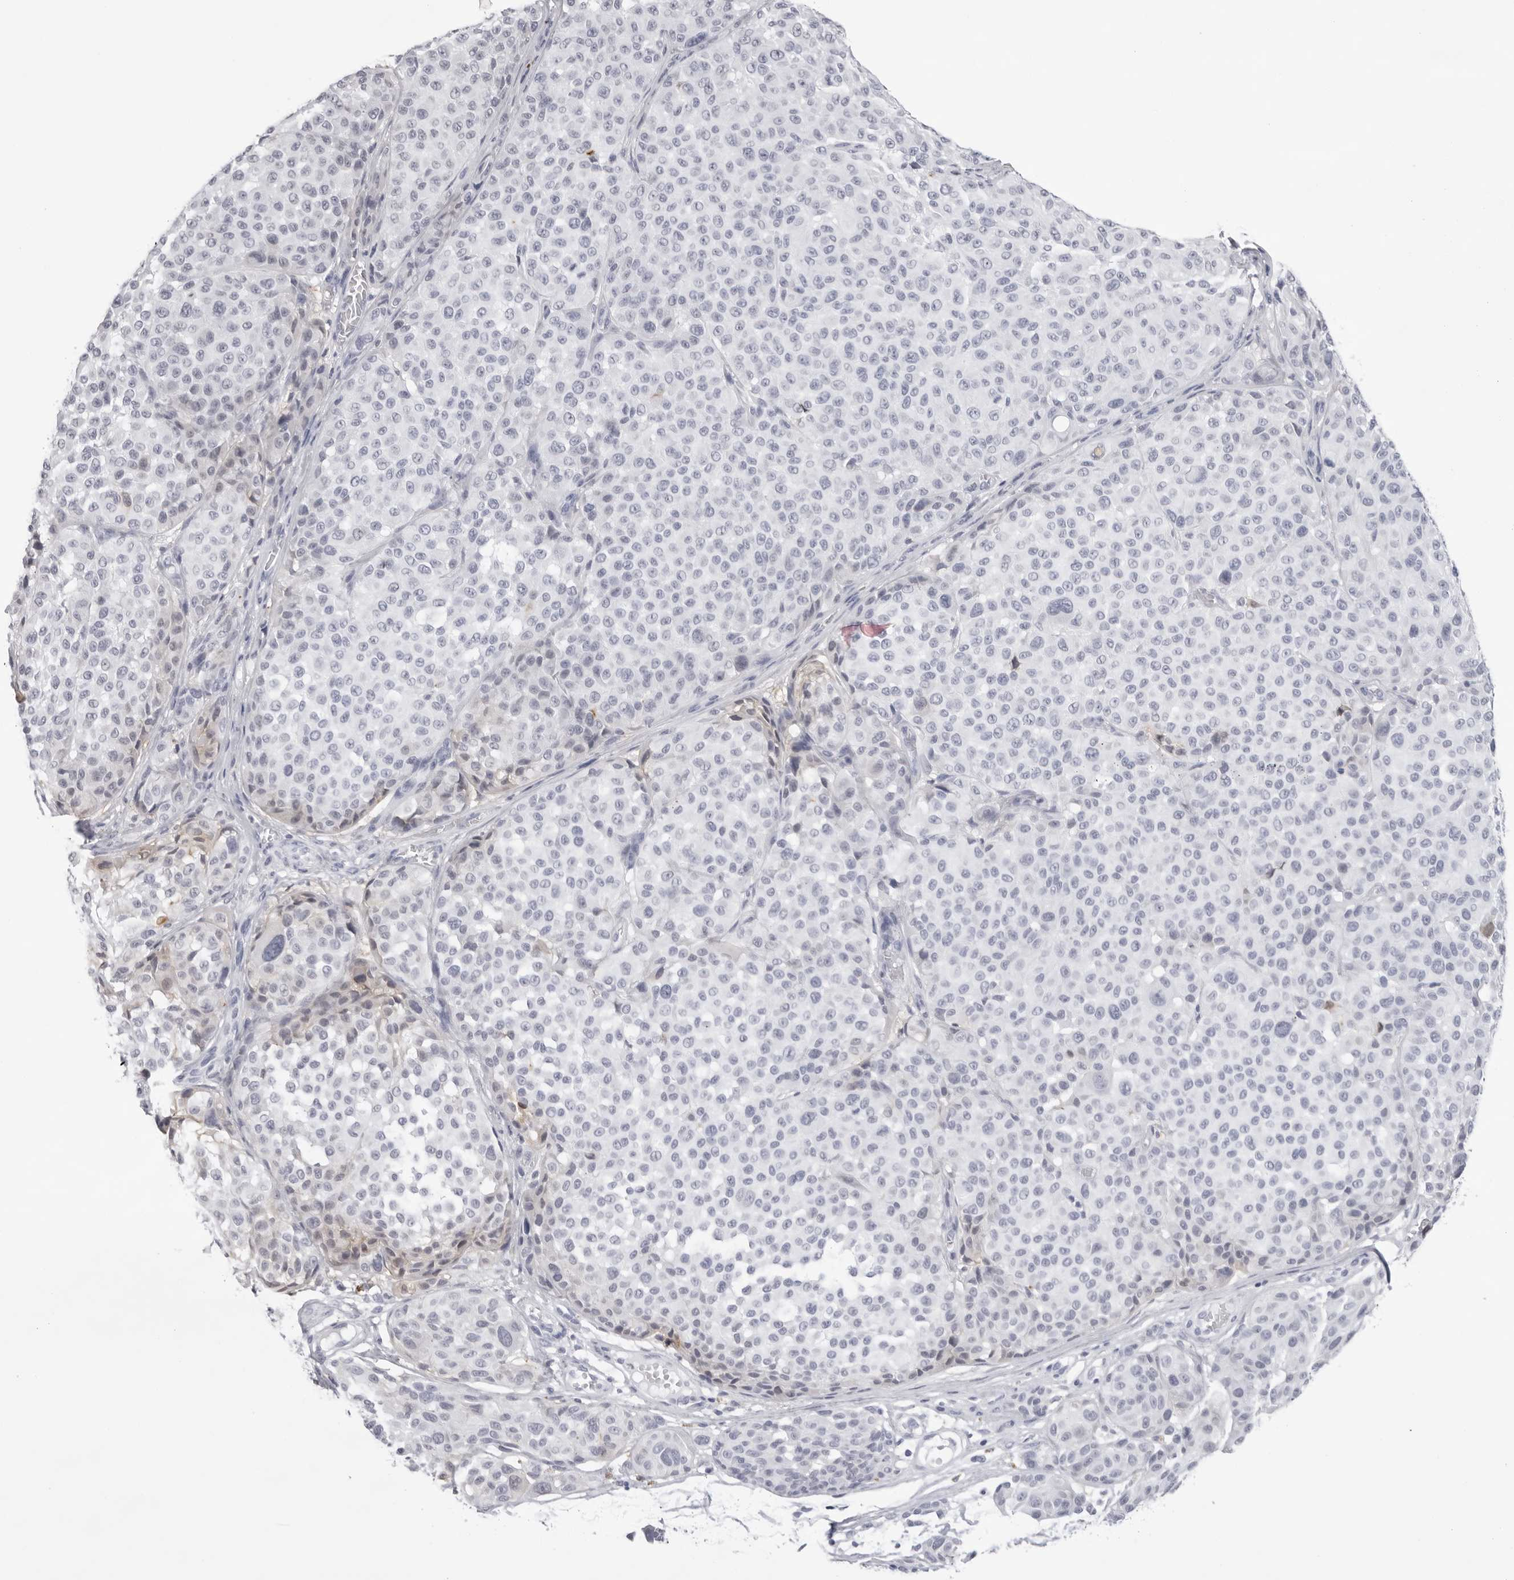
{"staining": {"intensity": "negative", "quantity": "none", "location": "none"}, "tissue": "melanoma", "cell_type": "Tumor cells", "image_type": "cancer", "snomed": [{"axis": "morphology", "description": "Malignant melanoma, NOS"}, {"axis": "topography", "description": "Skin"}], "caption": "Tumor cells are negative for protein expression in human malignant melanoma.", "gene": "TMOD4", "patient": {"sex": "male", "age": 83}}